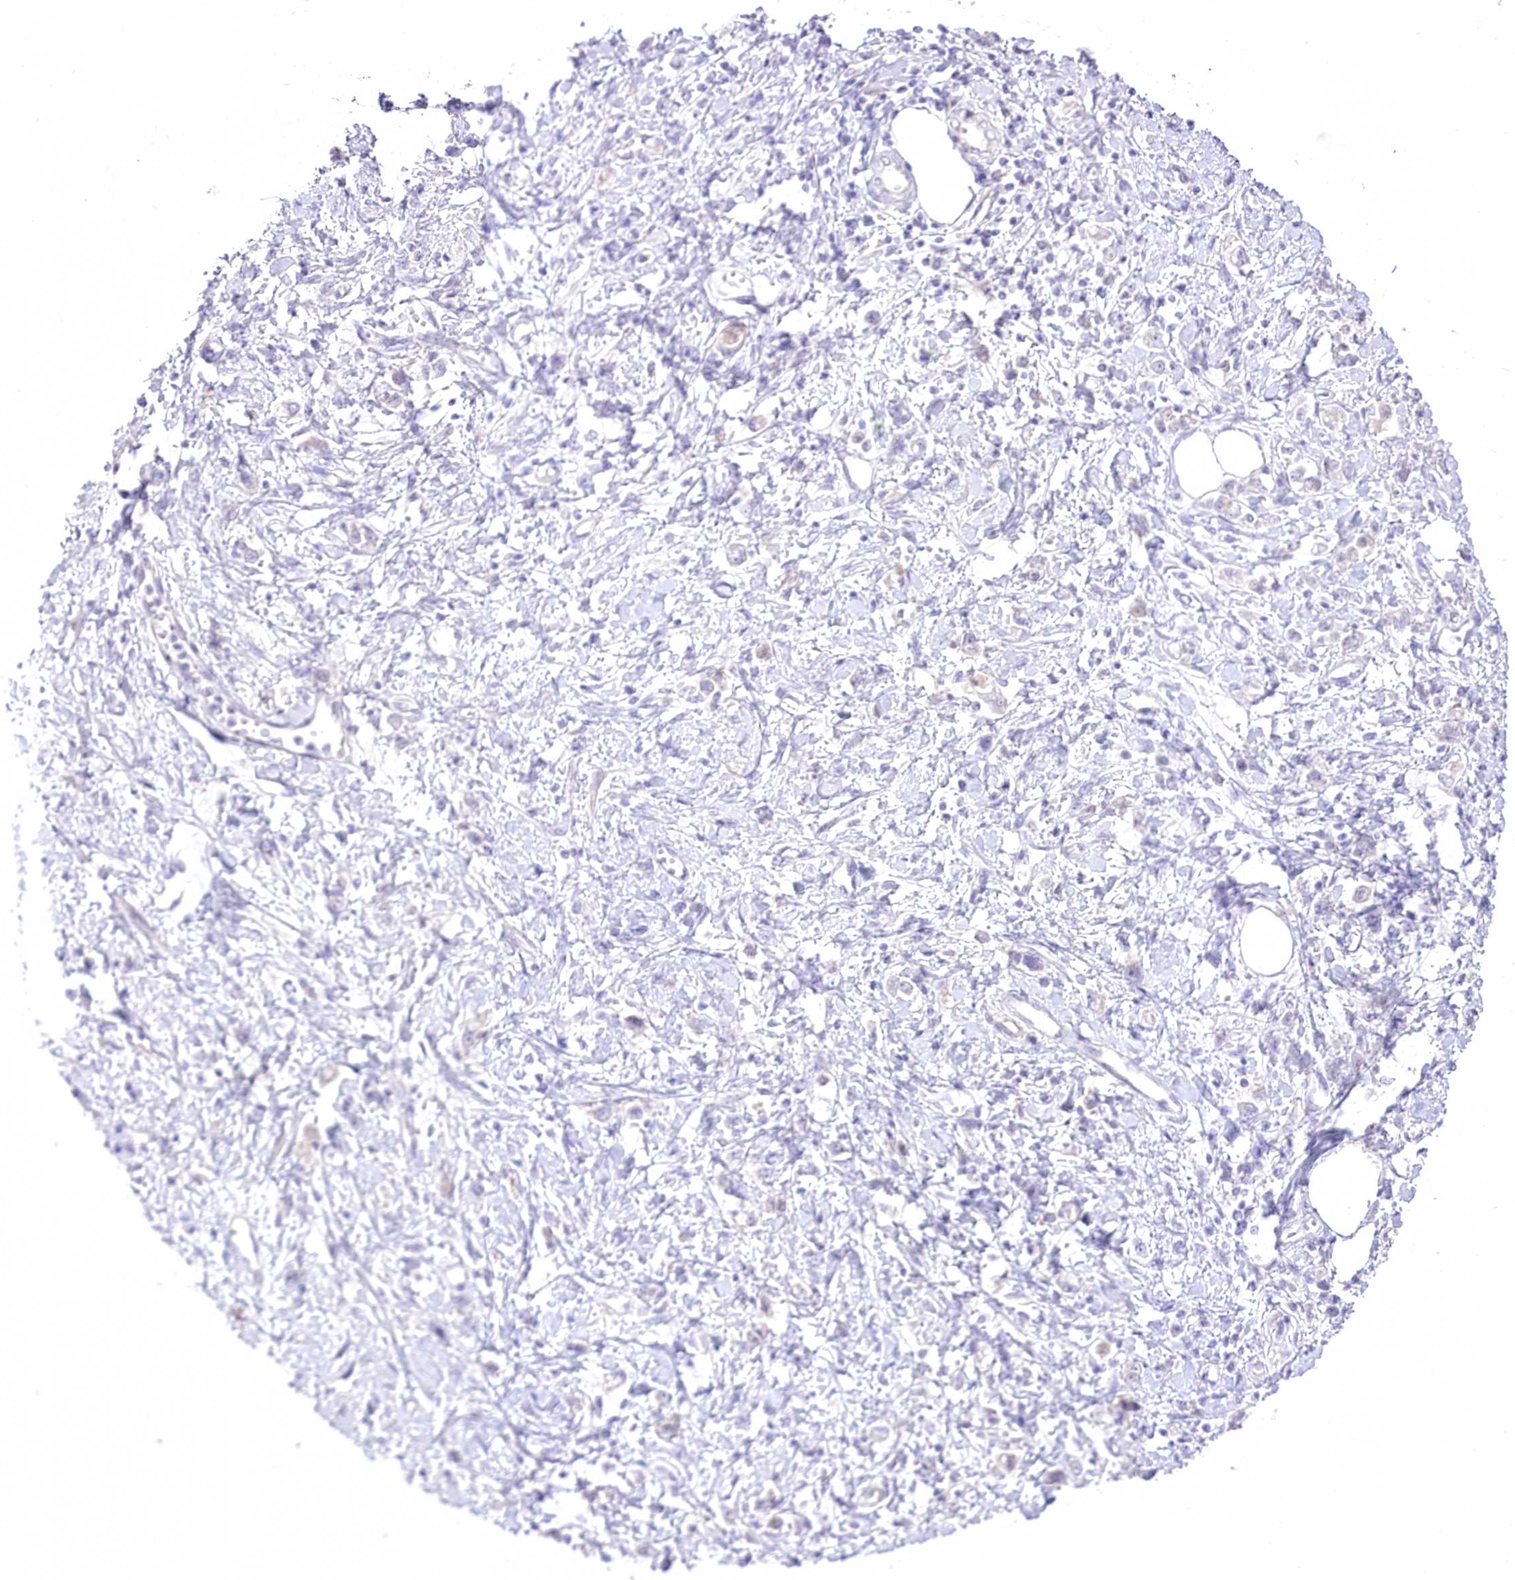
{"staining": {"intensity": "negative", "quantity": "none", "location": "none"}, "tissue": "stomach cancer", "cell_type": "Tumor cells", "image_type": "cancer", "snomed": [{"axis": "morphology", "description": "Adenocarcinoma, NOS"}, {"axis": "topography", "description": "Stomach"}], "caption": "Adenocarcinoma (stomach) was stained to show a protein in brown. There is no significant expression in tumor cells.", "gene": "HELT", "patient": {"sex": "female", "age": 76}}